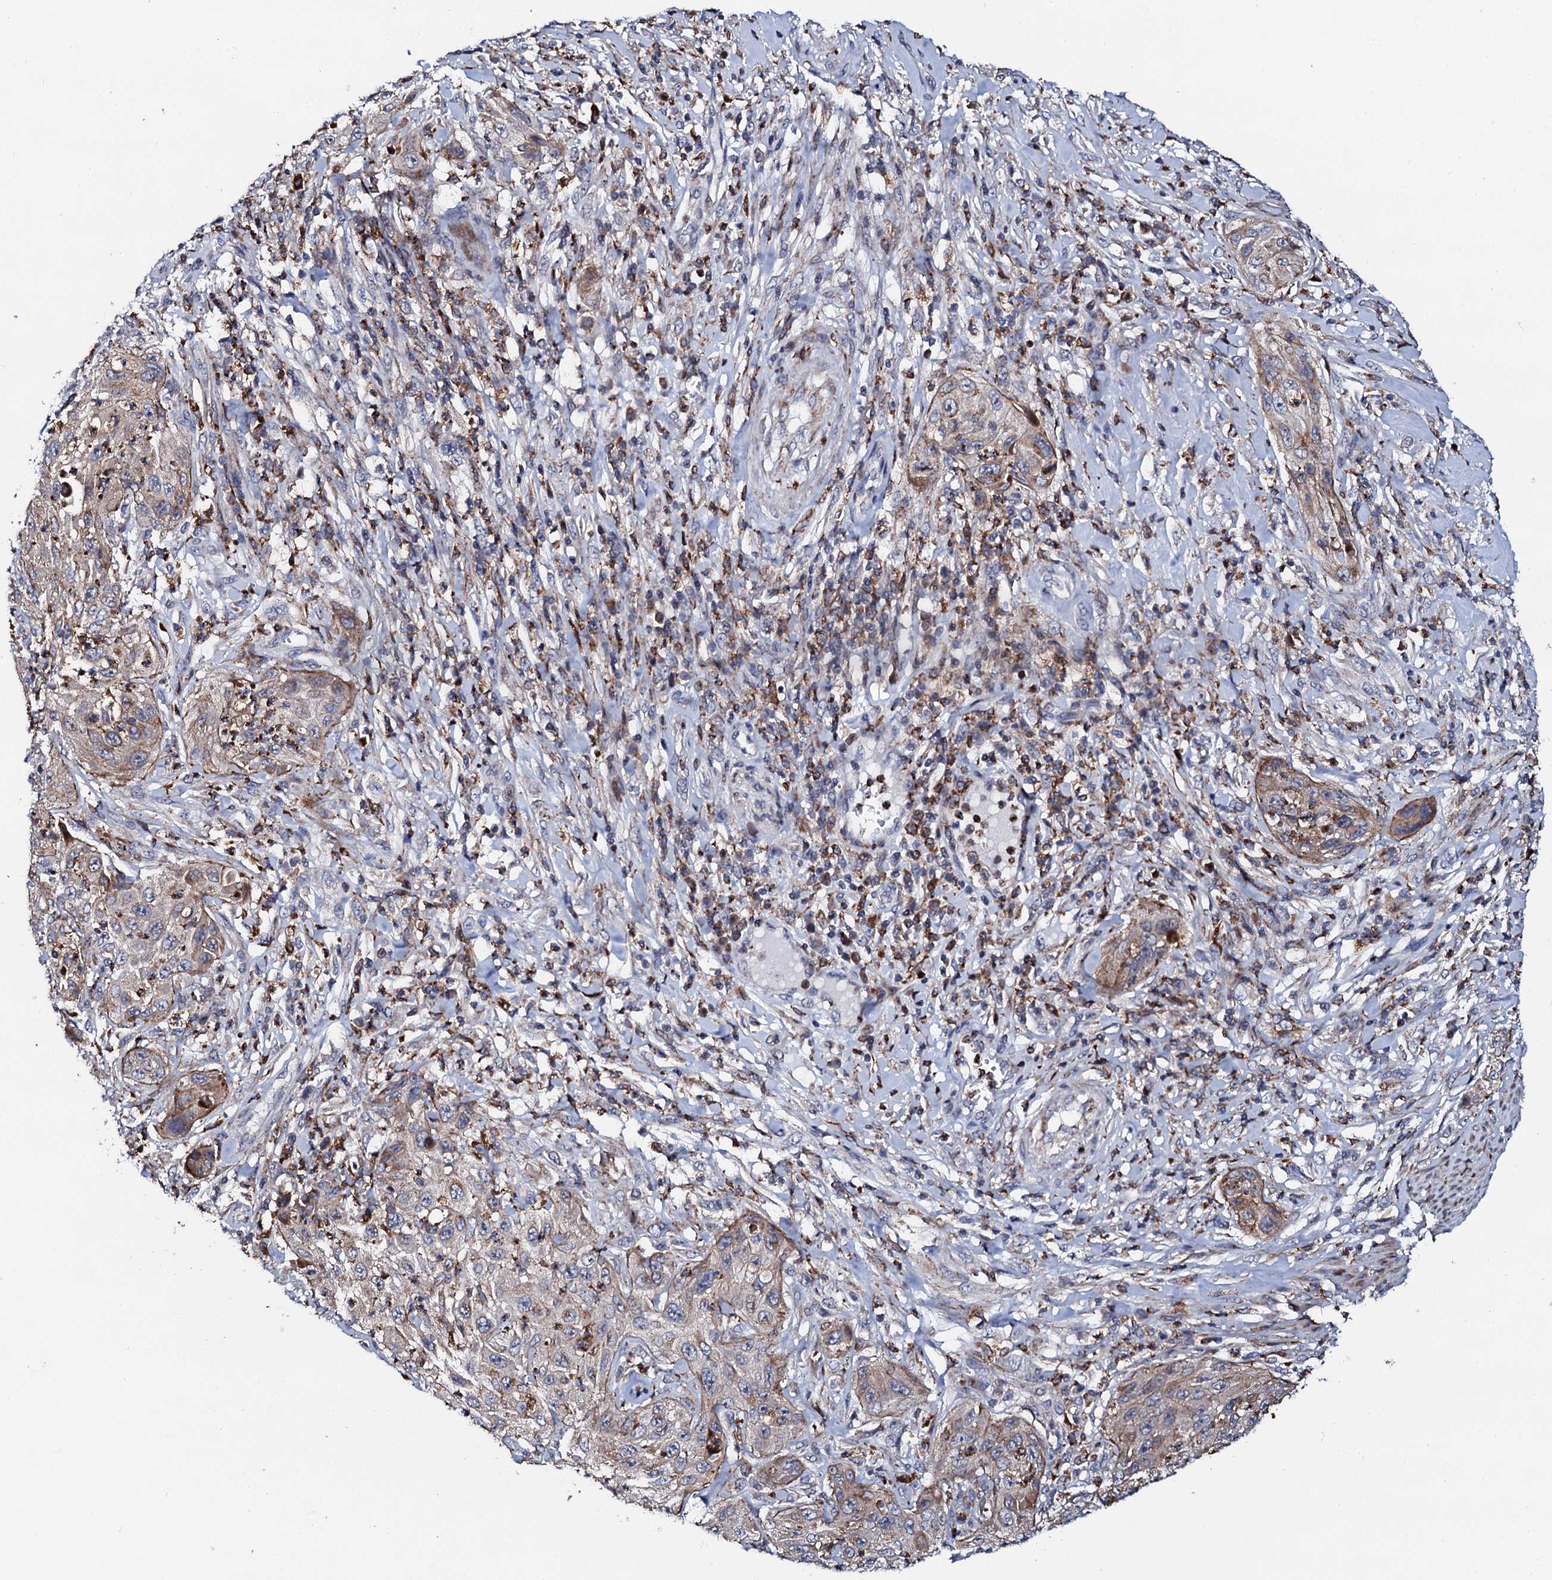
{"staining": {"intensity": "moderate", "quantity": "<25%", "location": "cytoplasmic/membranous"}, "tissue": "cervical cancer", "cell_type": "Tumor cells", "image_type": "cancer", "snomed": [{"axis": "morphology", "description": "Squamous cell carcinoma, NOS"}, {"axis": "topography", "description": "Cervix"}], "caption": "Immunohistochemical staining of cervical cancer demonstrates low levels of moderate cytoplasmic/membranous positivity in about <25% of tumor cells.", "gene": "TCIRG1", "patient": {"sex": "female", "age": 42}}